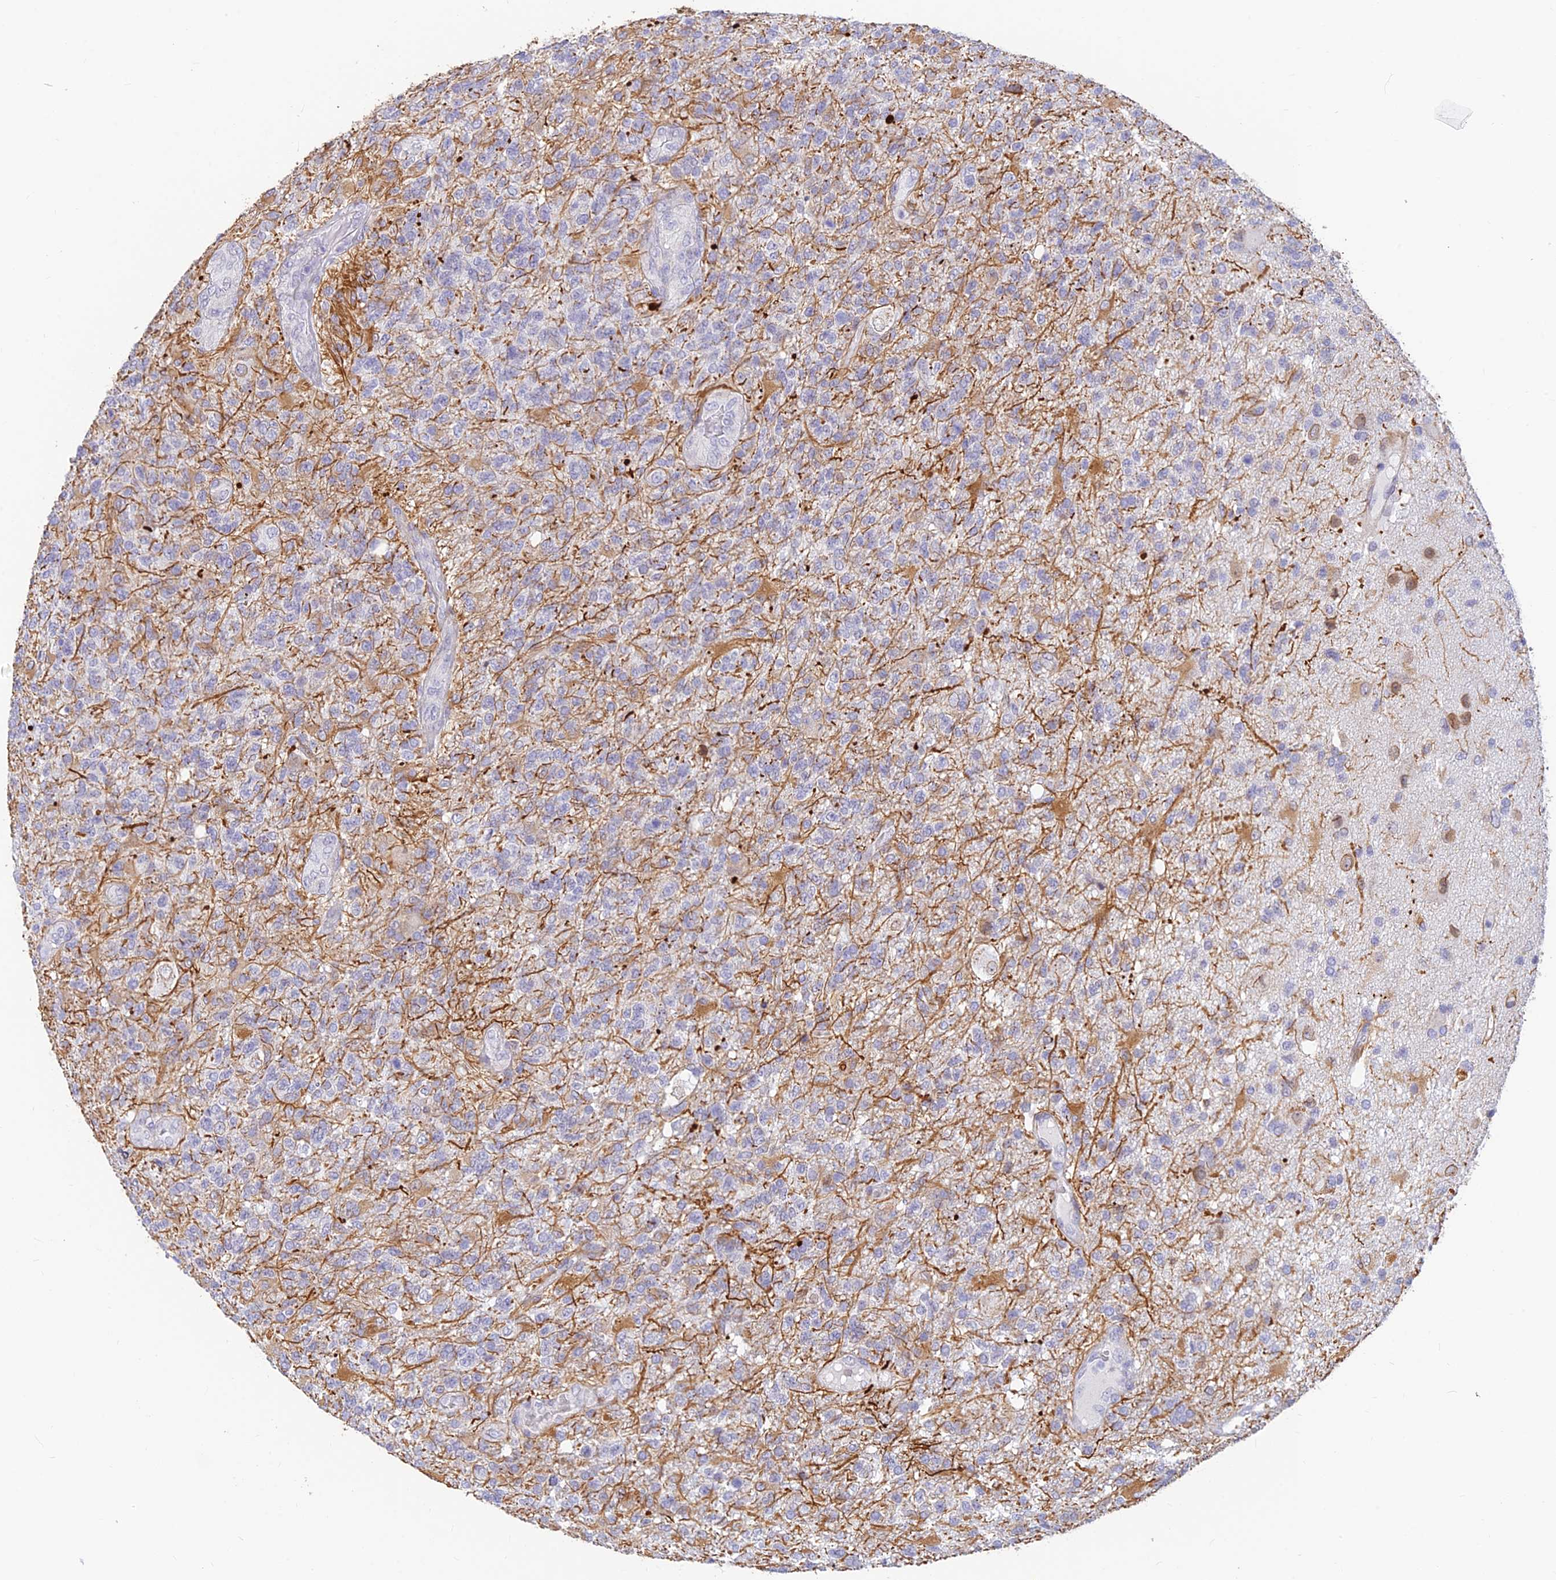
{"staining": {"intensity": "negative", "quantity": "none", "location": "none"}, "tissue": "glioma", "cell_type": "Tumor cells", "image_type": "cancer", "snomed": [{"axis": "morphology", "description": "Glioma, malignant, High grade"}, {"axis": "topography", "description": "Brain"}], "caption": "High power microscopy micrograph of an immunohistochemistry image of glioma, revealing no significant positivity in tumor cells.", "gene": "ALDH1L2", "patient": {"sex": "male", "age": 56}}